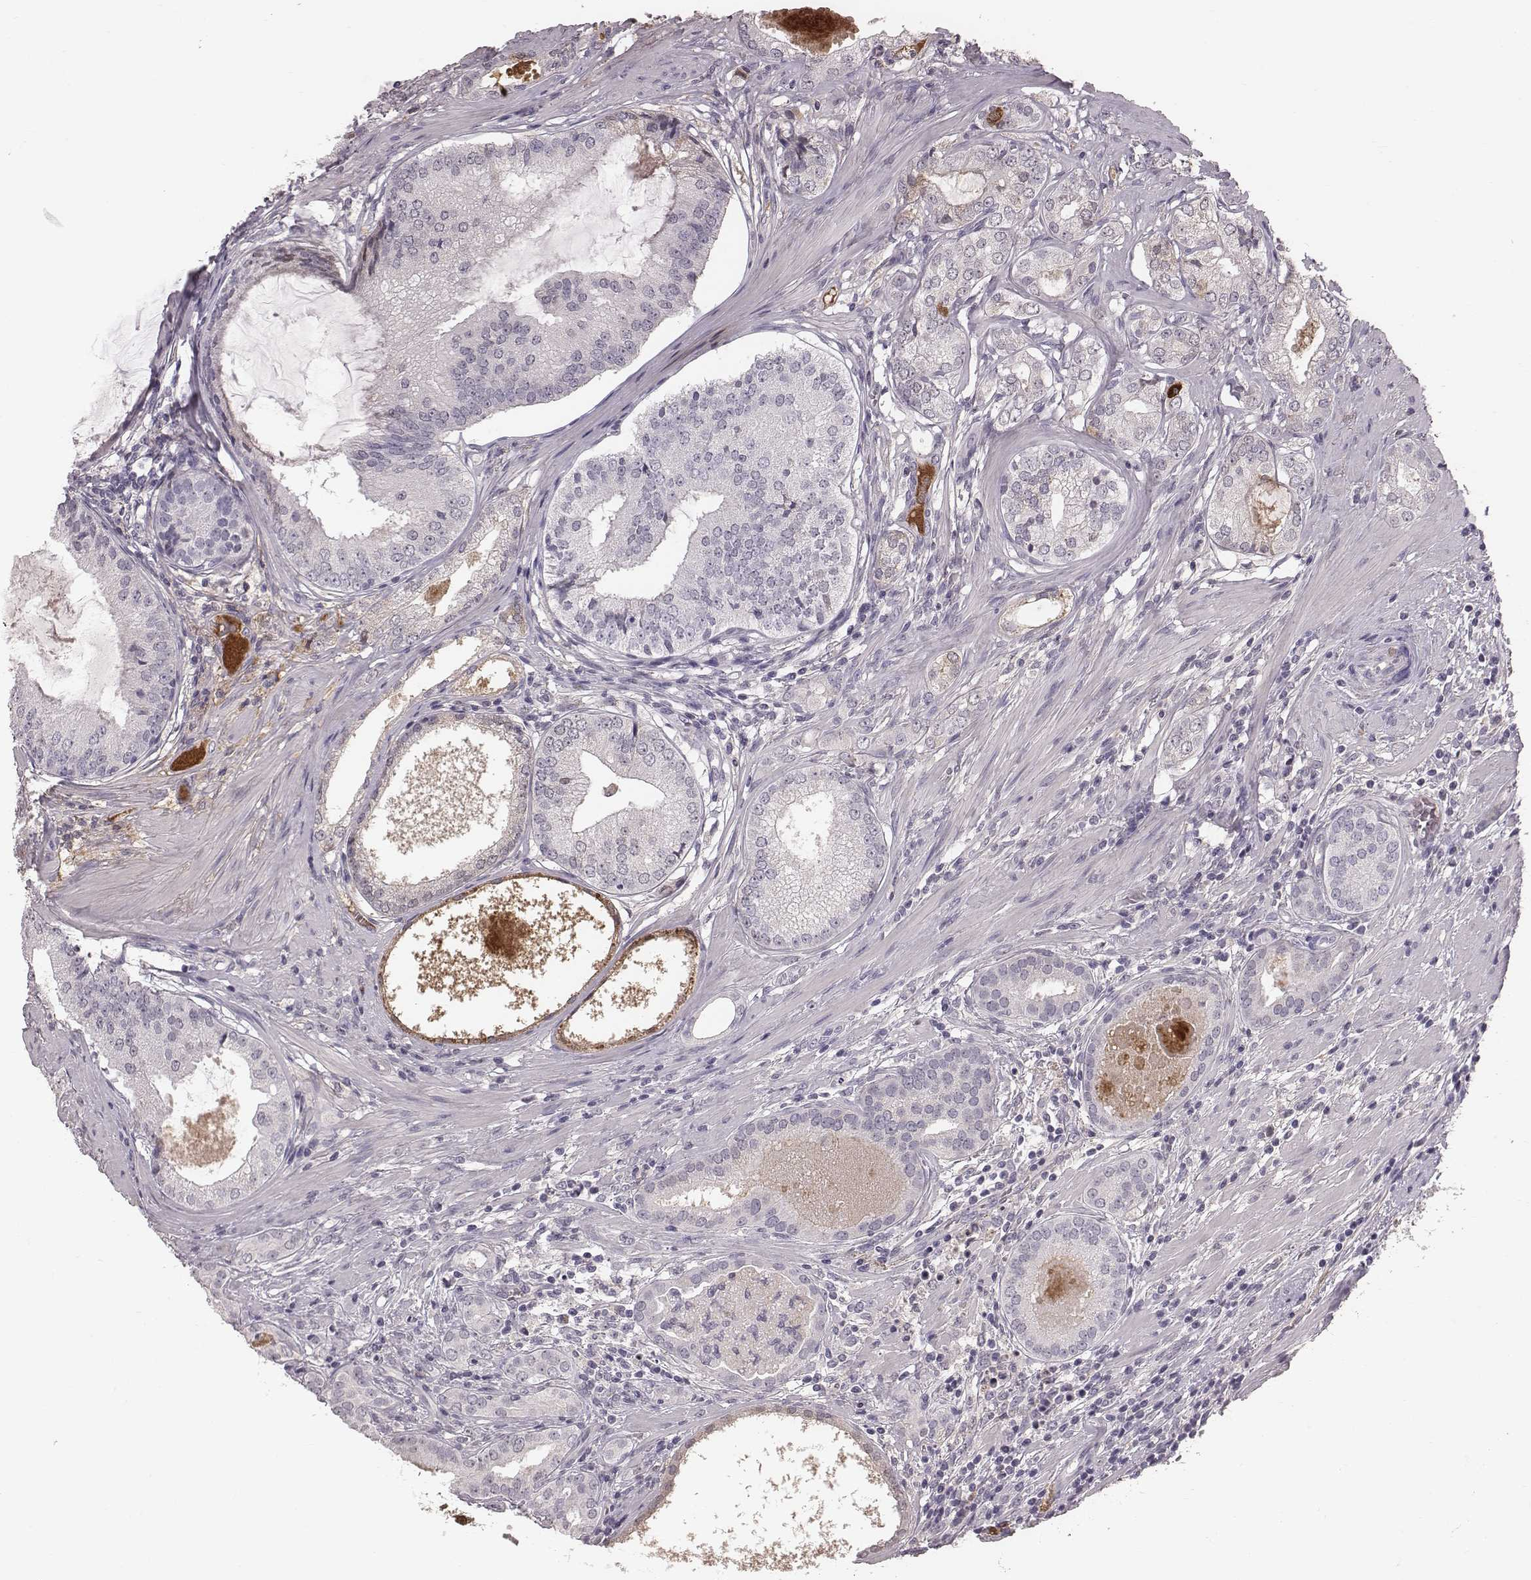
{"staining": {"intensity": "negative", "quantity": "none", "location": "none"}, "tissue": "prostate cancer", "cell_type": "Tumor cells", "image_type": "cancer", "snomed": [{"axis": "morphology", "description": "Adenocarcinoma, High grade"}, {"axis": "topography", "description": "Prostate and seminal vesicle, NOS"}], "caption": "DAB (3,3'-diaminobenzidine) immunohistochemical staining of prostate adenocarcinoma (high-grade) shows no significant expression in tumor cells.", "gene": "CFTR", "patient": {"sex": "male", "age": 62}}